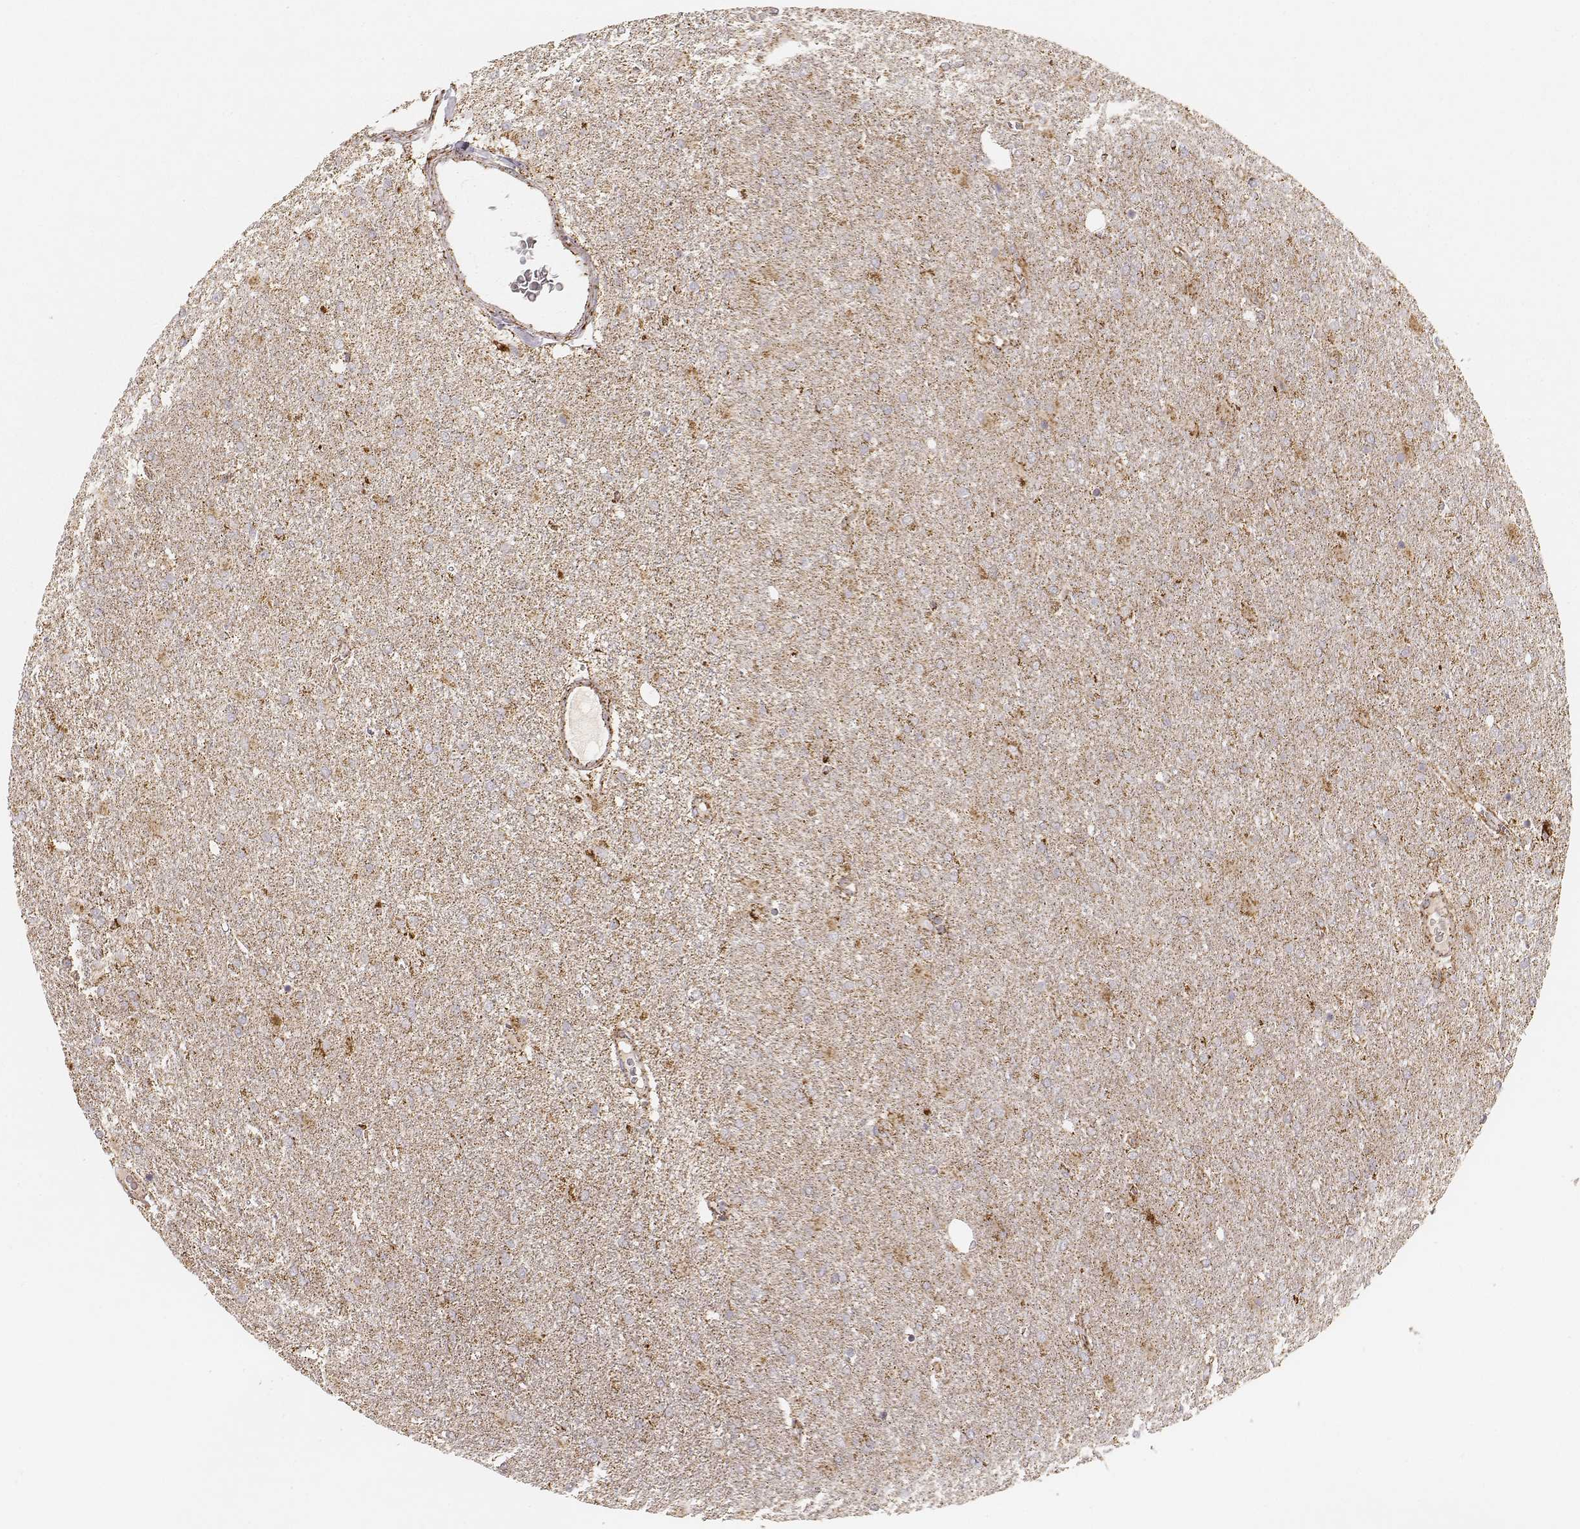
{"staining": {"intensity": "strong", "quantity": ">75%", "location": "cytoplasmic/membranous"}, "tissue": "glioma", "cell_type": "Tumor cells", "image_type": "cancer", "snomed": [{"axis": "morphology", "description": "Glioma, malignant, High grade"}, {"axis": "topography", "description": "Cerebral cortex"}], "caption": "High-grade glioma (malignant) tissue displays strong cytoplasmic/membranous positivity in about >75% of tumor cells Nuclei are stained in blue.", "gene": "CS", "patient": {"sex": "male", "age": 70}}